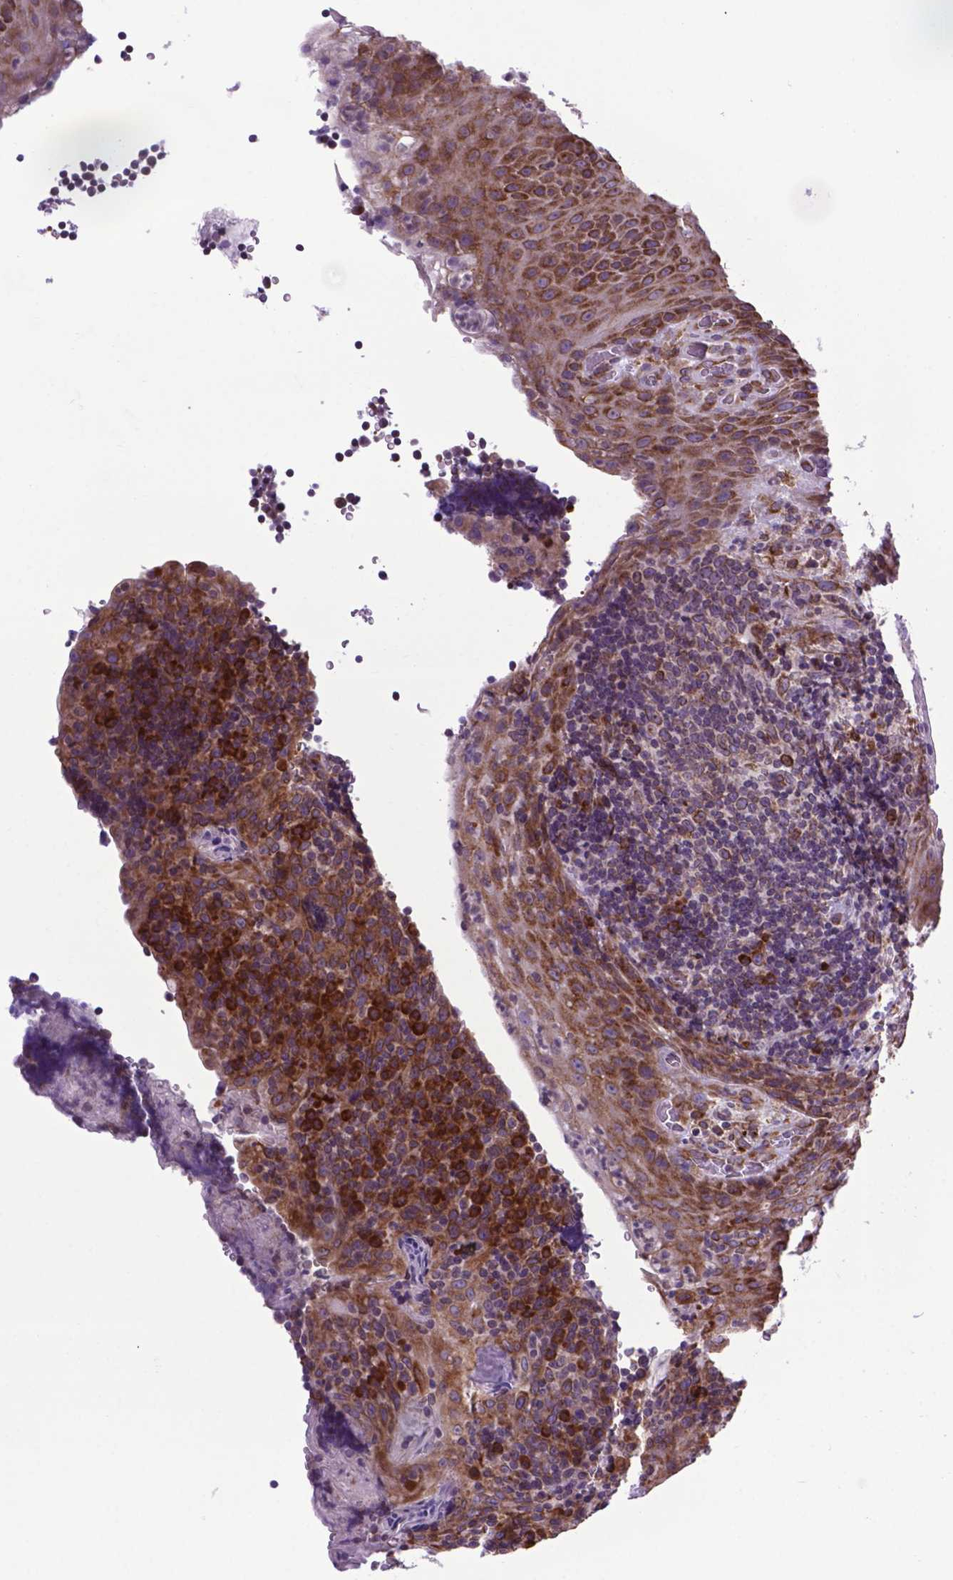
{"staining": {"intensity": "moderate", "quantity": "25%-75%", "location": "cytoplasmic/membranous"}, "tissue": "tonsil", "cell_type": "Germinal center cells", "image_type": "normal", "snomed": [{"axis": "morphology", "description": "Normal tissue, NOS"}, {"axis": "topography", "description": "Tonsil"}], "caption": "Moderate cytoplasmic/membranous protein positivity is present in about 25%-75% of germinal center cells in tonsil.", "gene": "ENSG00000269590", "patient": {"sex": "male", "age": 17}}